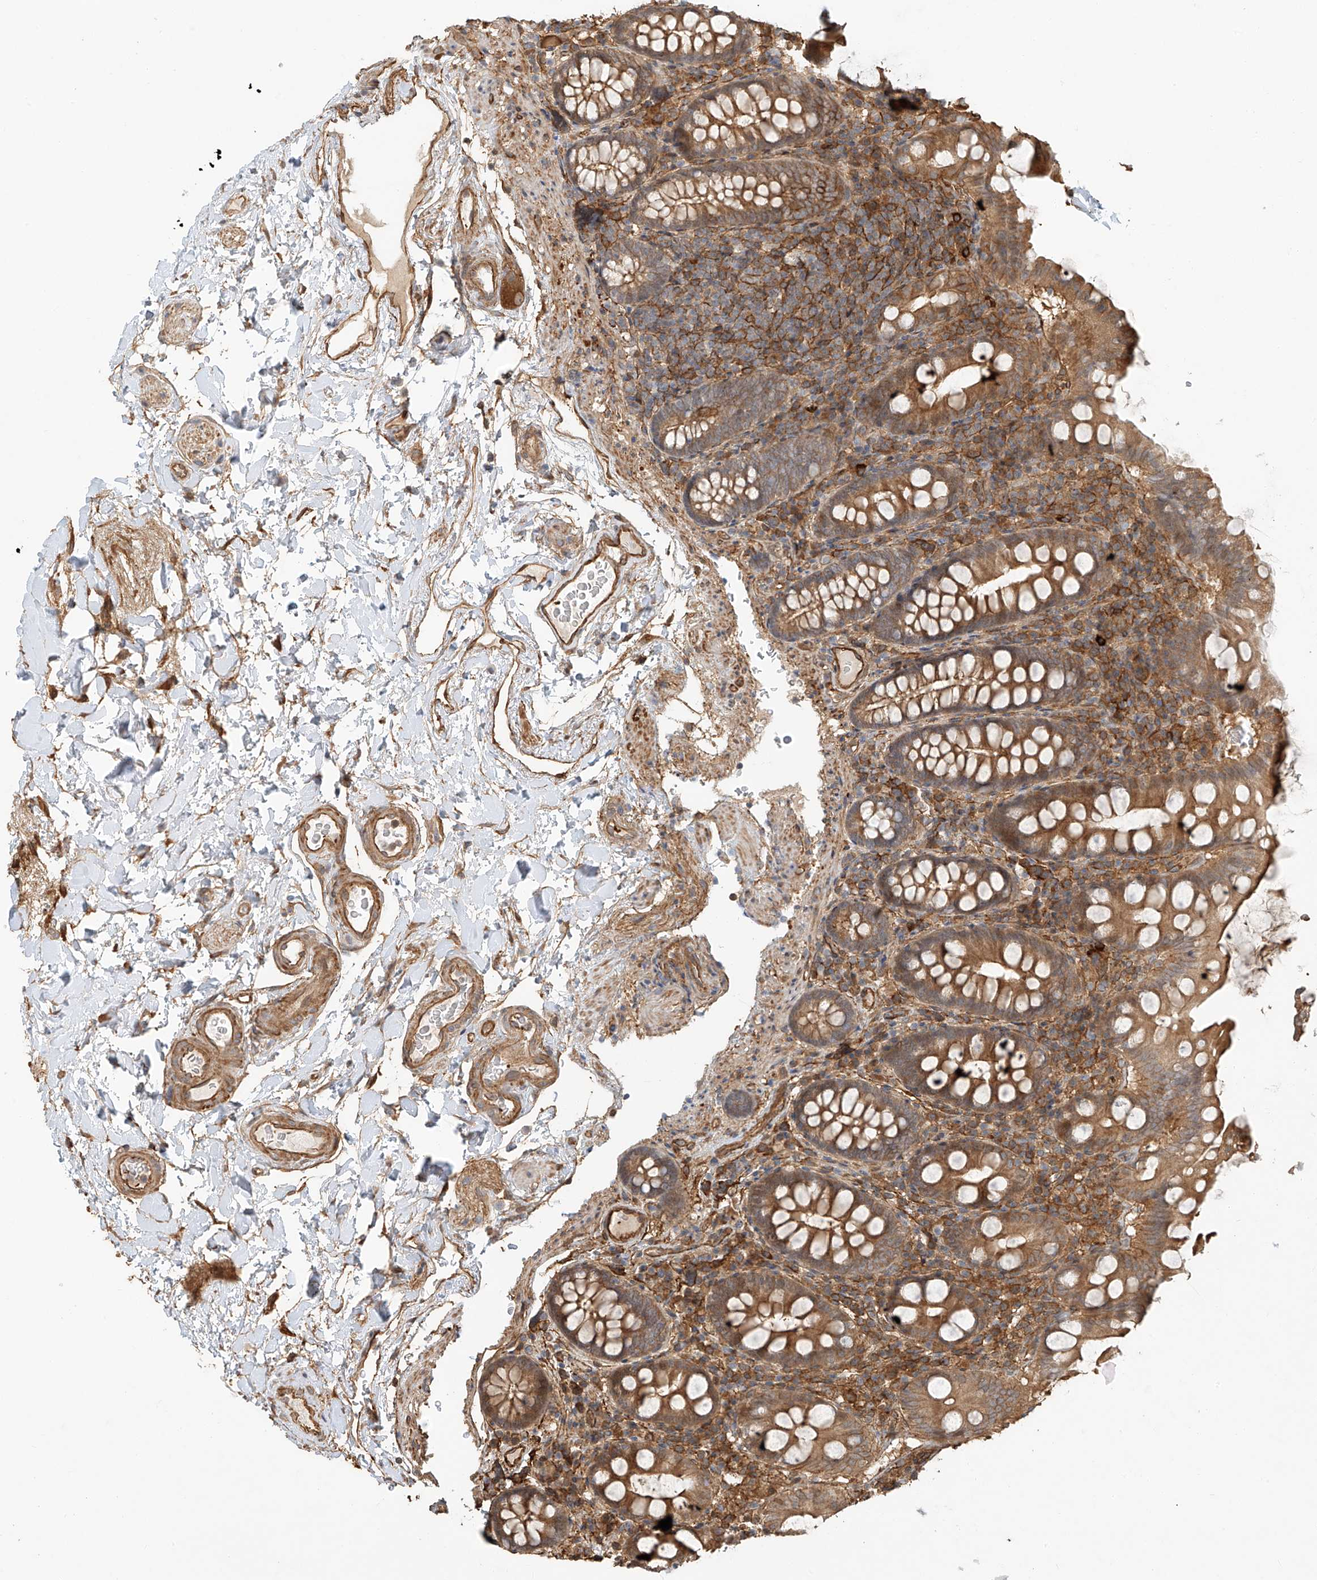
{"staining": {"intensity": "moderate", "quantity": ">75%", "location": "cytoplasmic/membranous"}, "tissue": "colon", "cell_type": "Endothelial cells", "image_type": "normal", "snomed": [{"axis": "morphology", "description": "Normal tissue, NOS"}, {"axis": "topography", "description": "Colon"}], "caption": "Colon was stained to show a protein in brown. There is medium levels of moderate cytoplasmic/membranous staining in about >75% of endothelial cells. (IHC, brightfield microscopy, high magnification).", "gene": "CSMD3", "patient": {"sex": "female", "age": 79}}